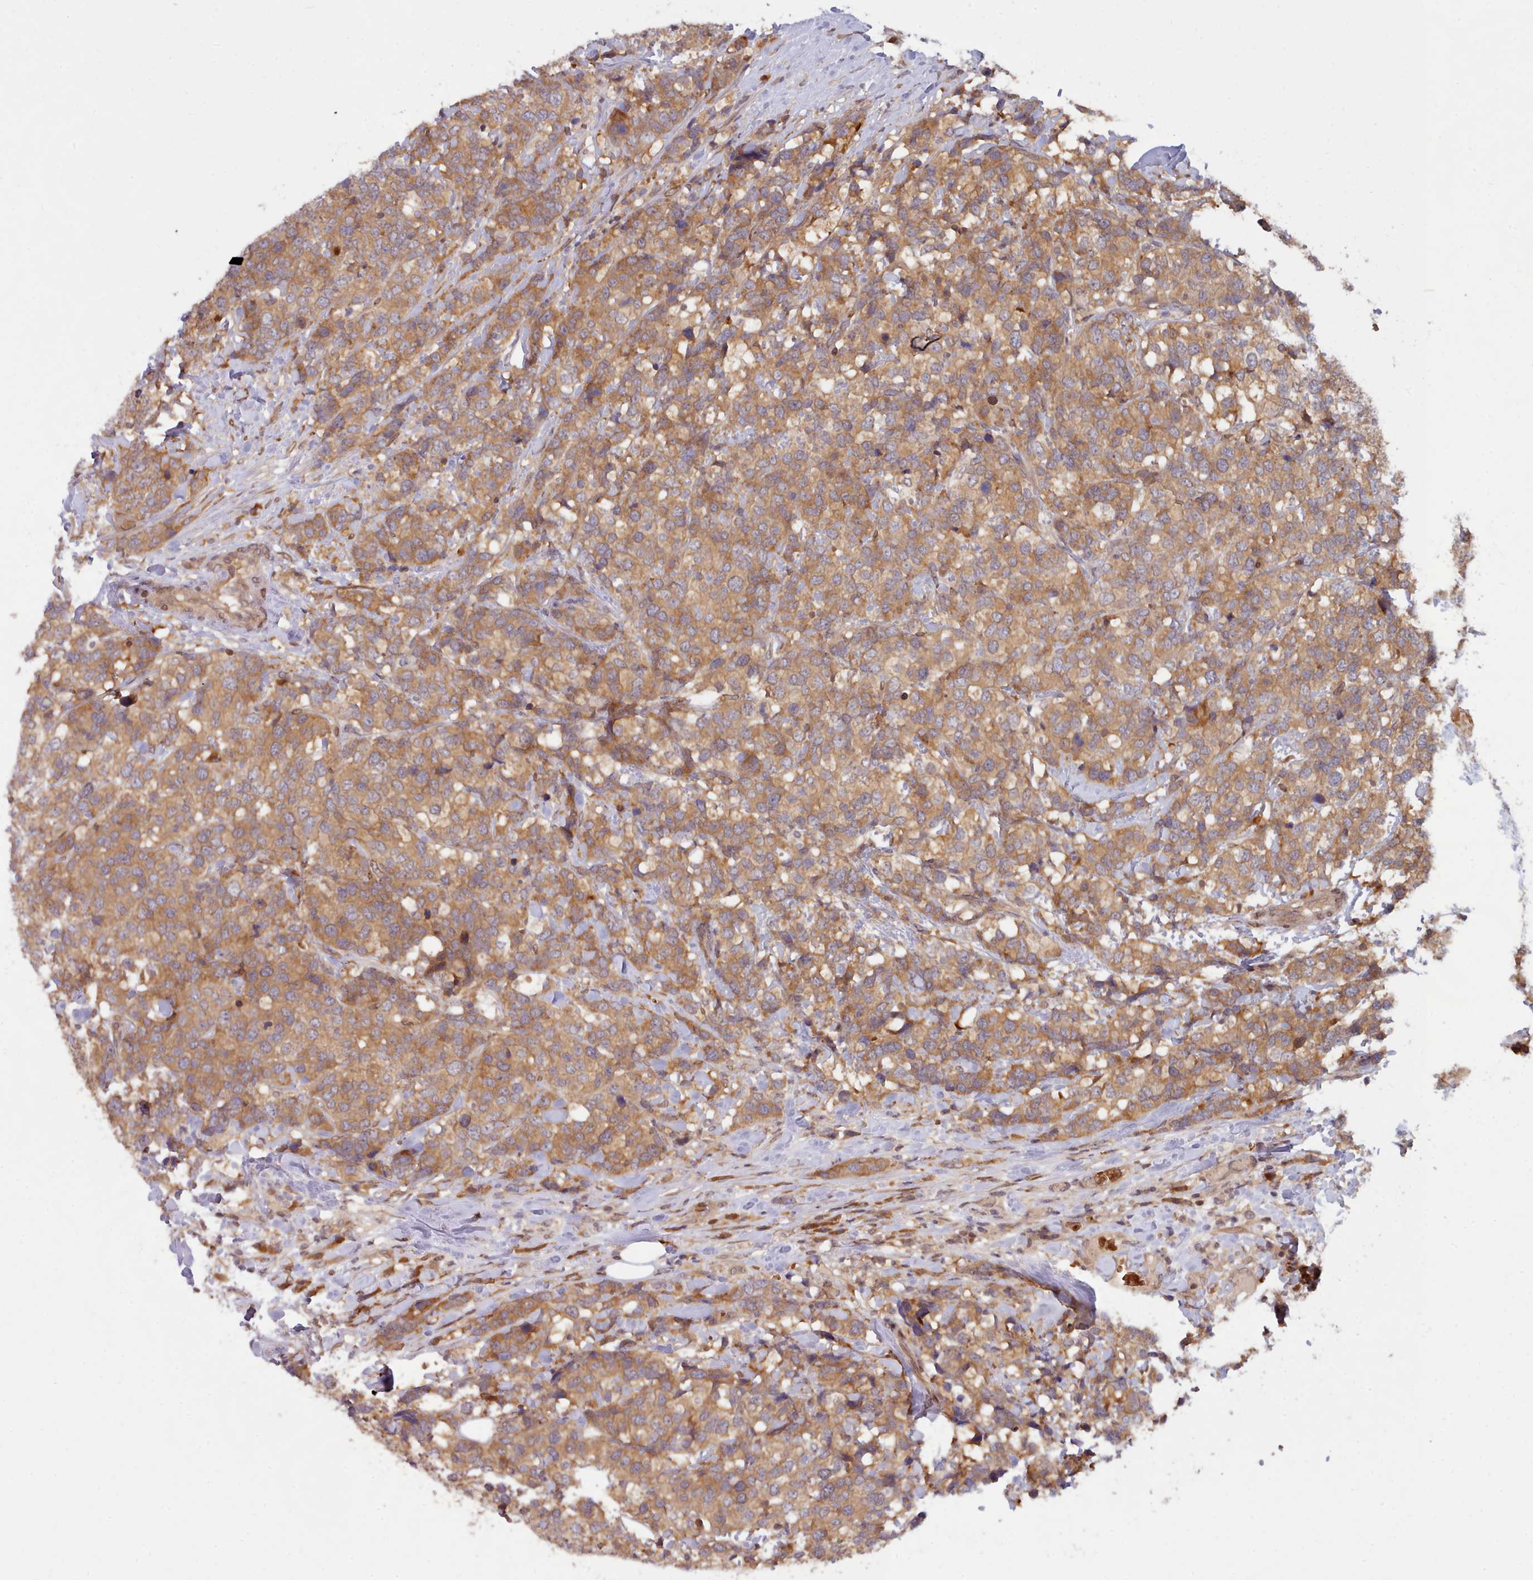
{"staining": {"intensity": "moderate", "quantity": ">75%", "location": "cytoplasmic/membranous"}, "tissue": "breast cancer", "cell_type": "Tumor cells", "image_type": "cancer", "snomed": [{"axis": "morphology", "description": "Lobular carcinoma"}, {"axis": "topography", "description": "Breast"}], "caption": "High-magnification brightfield microscopy of lobular carcinoma (breast) stained with DAB (brown) and counterstained with hematoxylin (blue). tumor cells exhibit moderate cytoplasmic/membranous staining is identified in approximately>75% of cells.", "gene": "UBE2G1", "patient": {"sex": "female", "age": 59}}